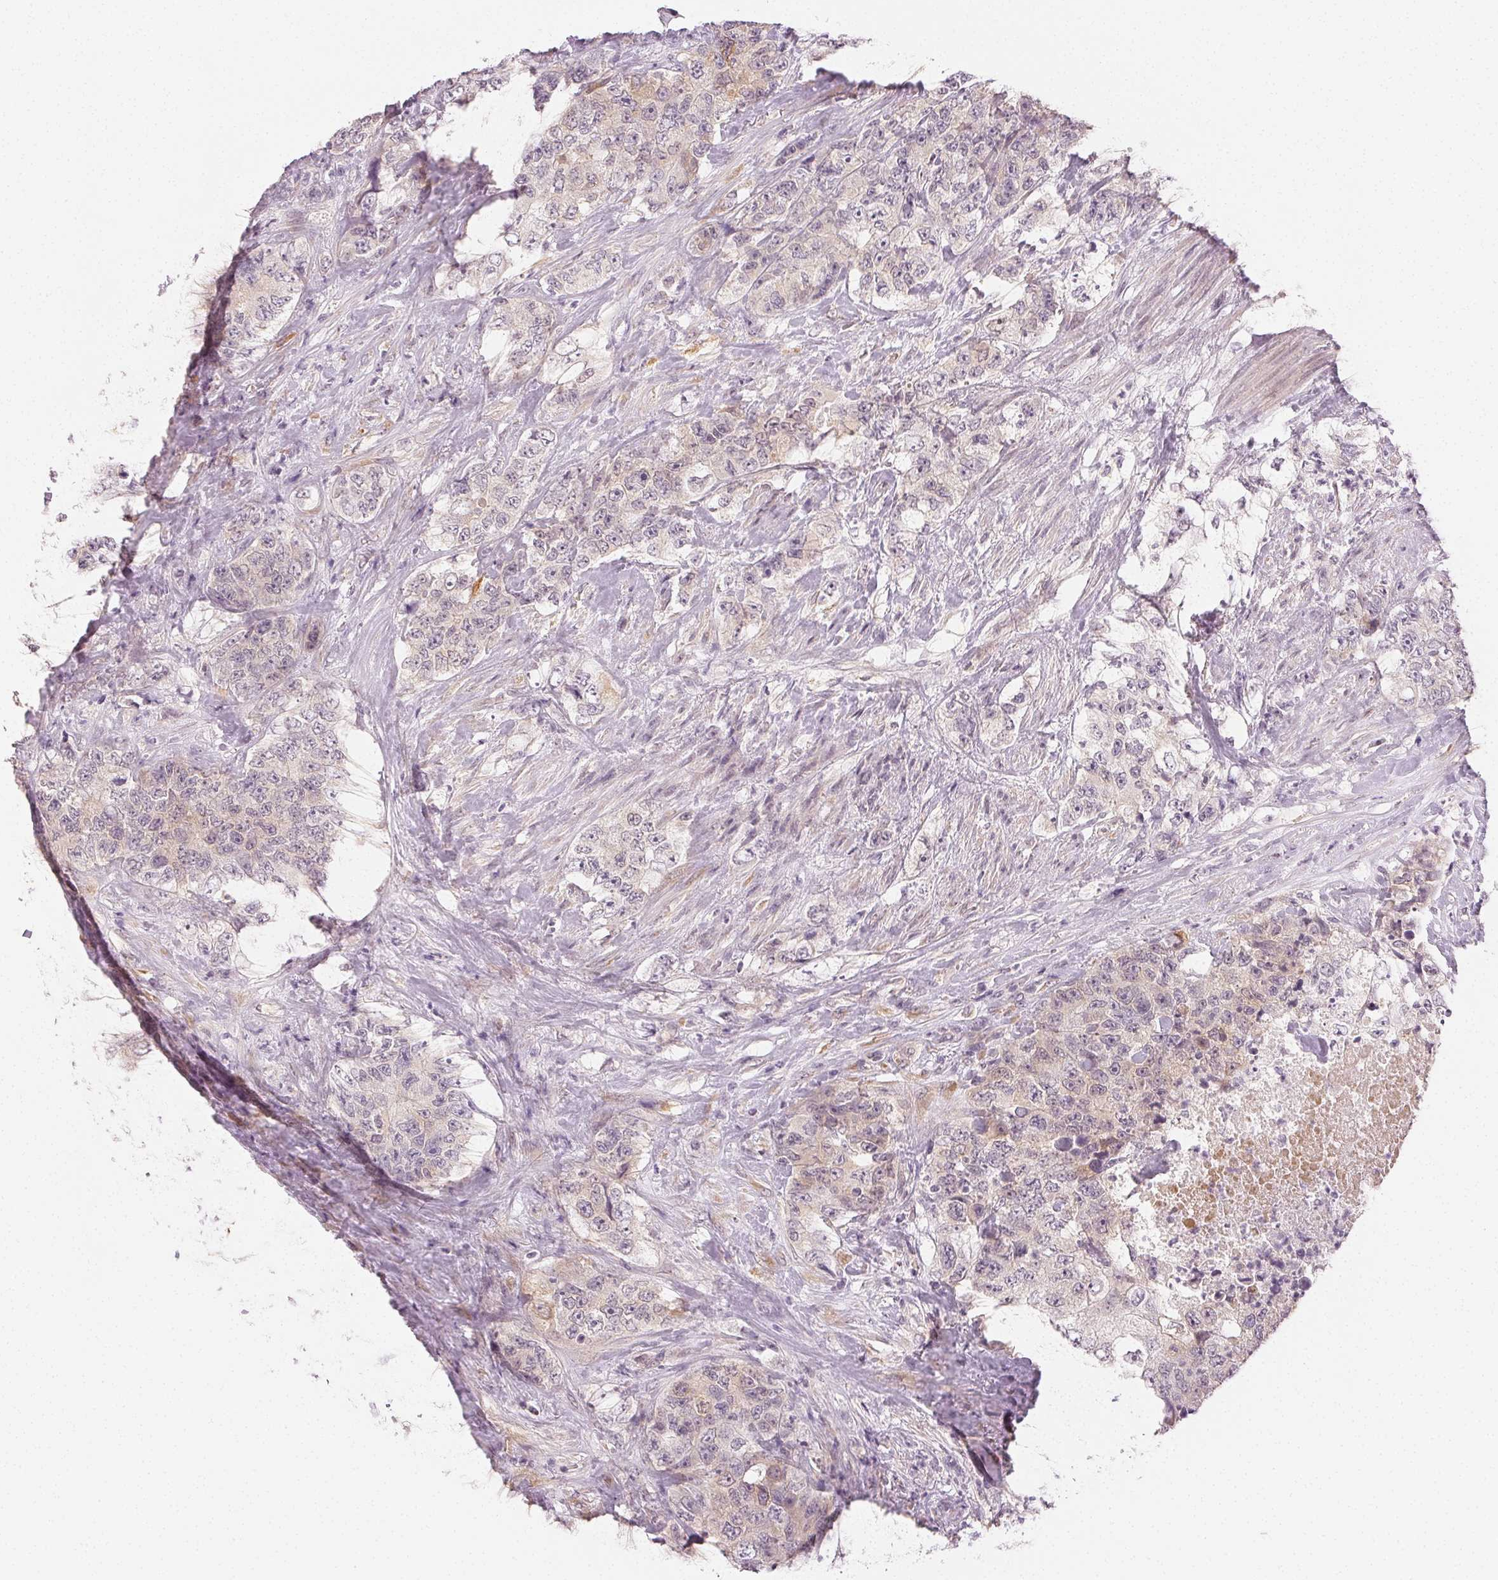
{"staining": {"intensity": "negative", "quantity": "none", "location": "none"}, "tissue": "urothelial cancer", "cell_type": "Tumor cells", "image_type": "cancer", "snomed": [{"axis": "morphology", "description": "Urothelial carcinoma, High grade"}, {"axis": "topography", "description": "Urinary bladder"}], "caption": "Human high-grade urothelial carcinoma stained for a protein using immunohistochemistry (IHC) reveals no expression in tumor cells.", "gene": "MAP1LC3A", "patient": {"sex": "female", "age": 78}}